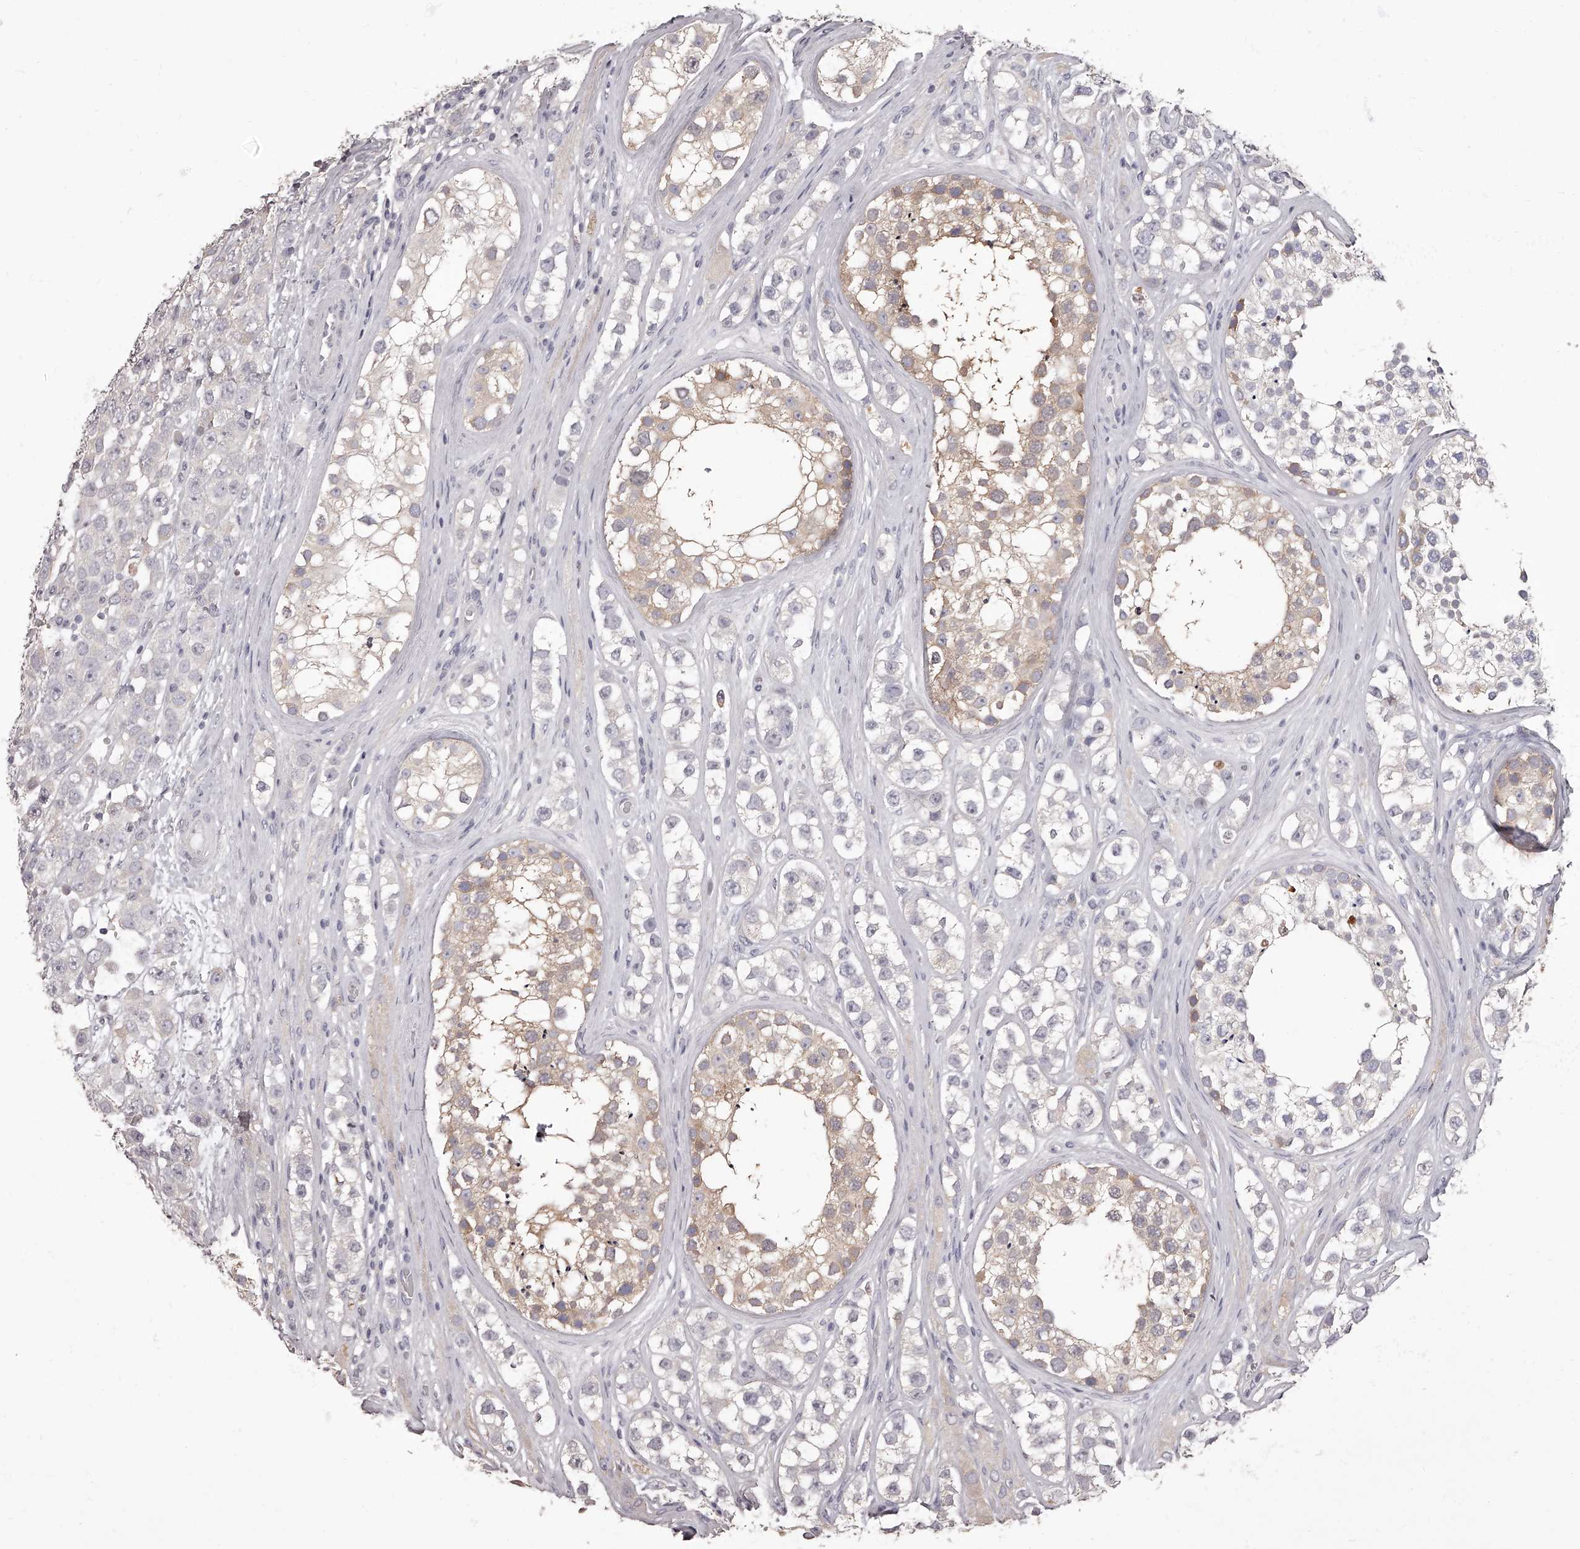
{"staining": {"intensity": "negative", "quantity": "none", "location": "none"}, "tissue": "testis cancer", "cell_type": "Tumor cells", "image_type": "cancer", "snomed": [{"axis": "morphology", "description": "Seminoma, NOS"}, {"axis": "topography", "description": "Testis"}], "caption": "The immunohistochemistry (IHC) photomicrograph has no significant expression in tumor cells of testis seminoma tissue.", "gene": "APEH", "patient": {"sex": "male", "age": 28}}